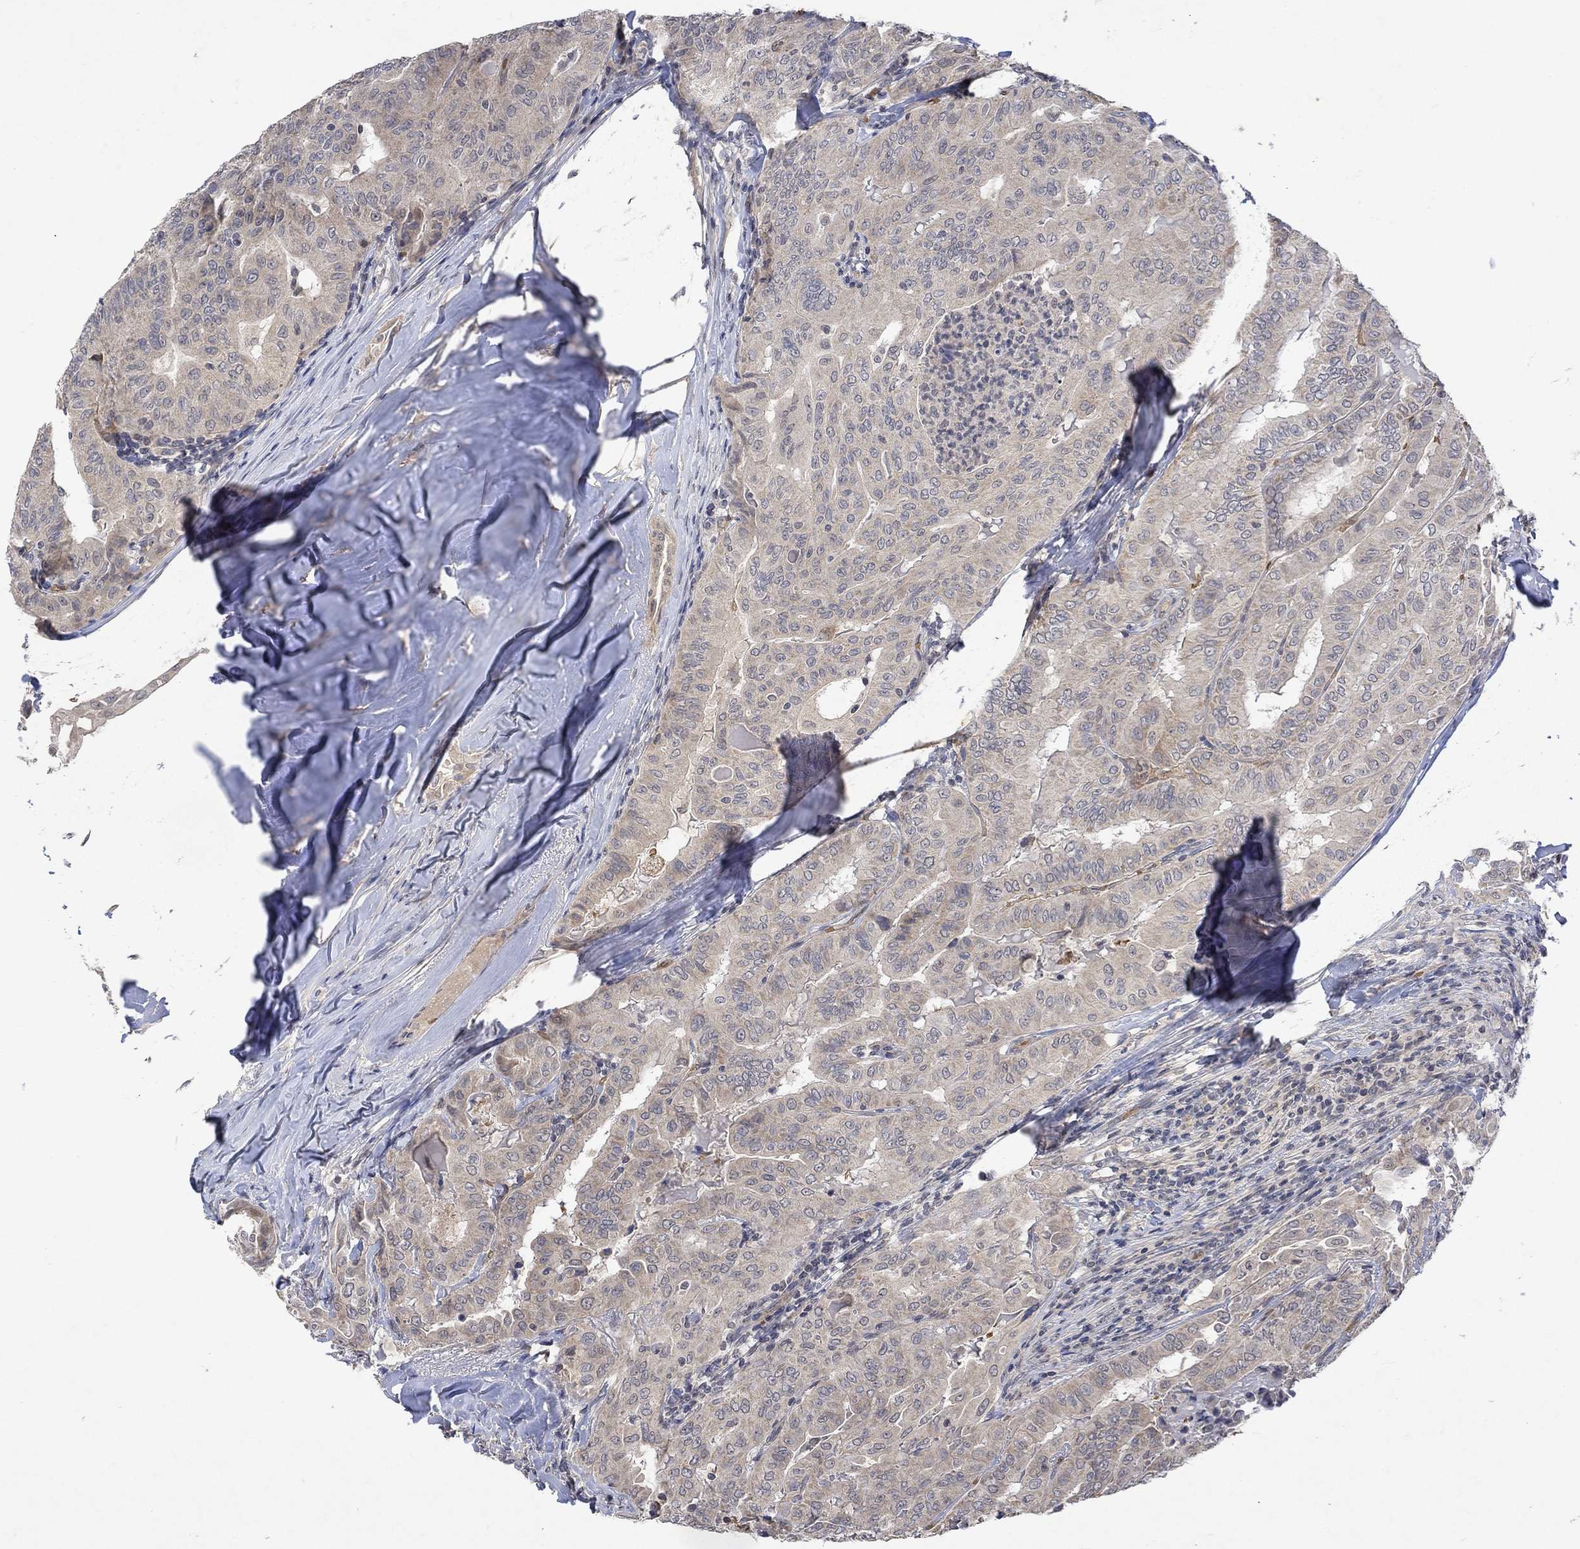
{"staining": {"intensity": "weak", "quantity": "<25%", "location": "cytoplasmic/membranous"}, "tissue": "thyroid cancer", "cell_type": "Tumor cells", "image_type": "cancer", "snomed": [{"axis": "morphology", "description": "Papillary adenocarcinoma, NOS"}, {"axis": "topography", "description": "Thyroid gland"}], "caption": "The micrograph exhibits no significant expression in tumor cells of thyroid papillary adenocarcinoma. Nuclei are stained in blue.", "gene": "GRIN2D", "patient": {"sex": "female", "age": 68}}